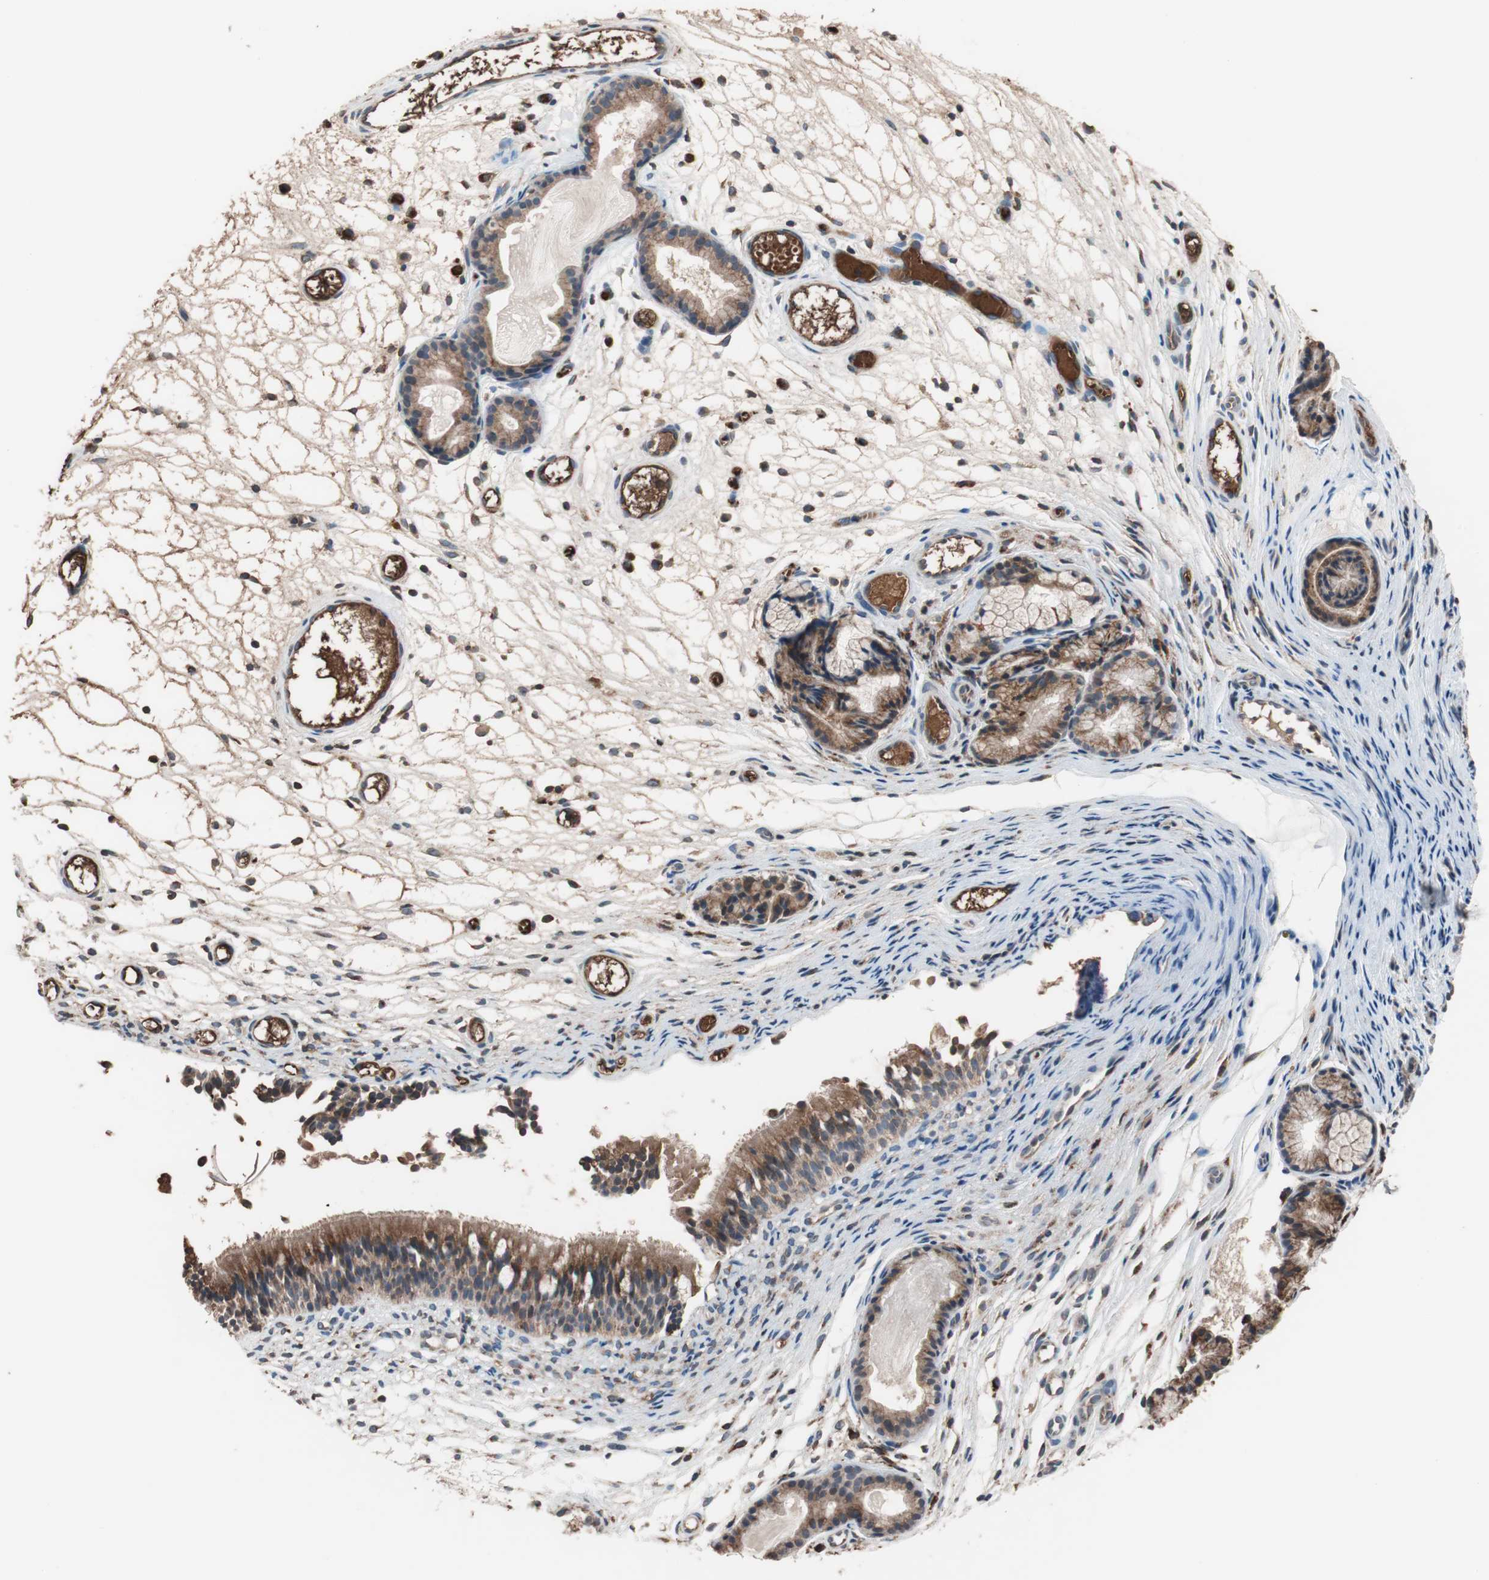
{"staining": {"intensity": "strong", "quantity": ">75%", "location": "cytoplasmic/membranous"}, "tissue": "nasopharynx", "cell_type": "Respiratory epithelial cells", "image_type": "normal", "snomed": [{"axis": "morphology", "description": "Normal tissue, NOS"}, {"axis": "topography", "description": "Nasopharynx"}], "caption": "Immunohistochemical staining of unremarkable human nasopharynx demonstrates high levels of strong cytoplasmic/membranous expression in about >75% of respiratory epithelial cells. Immunohistochemistry (ihc) stains the protein of interest in brown and the nuclei are stained blue.", "gene": "GLYCTK", "patient": {"sex": "female", "age": 54}}